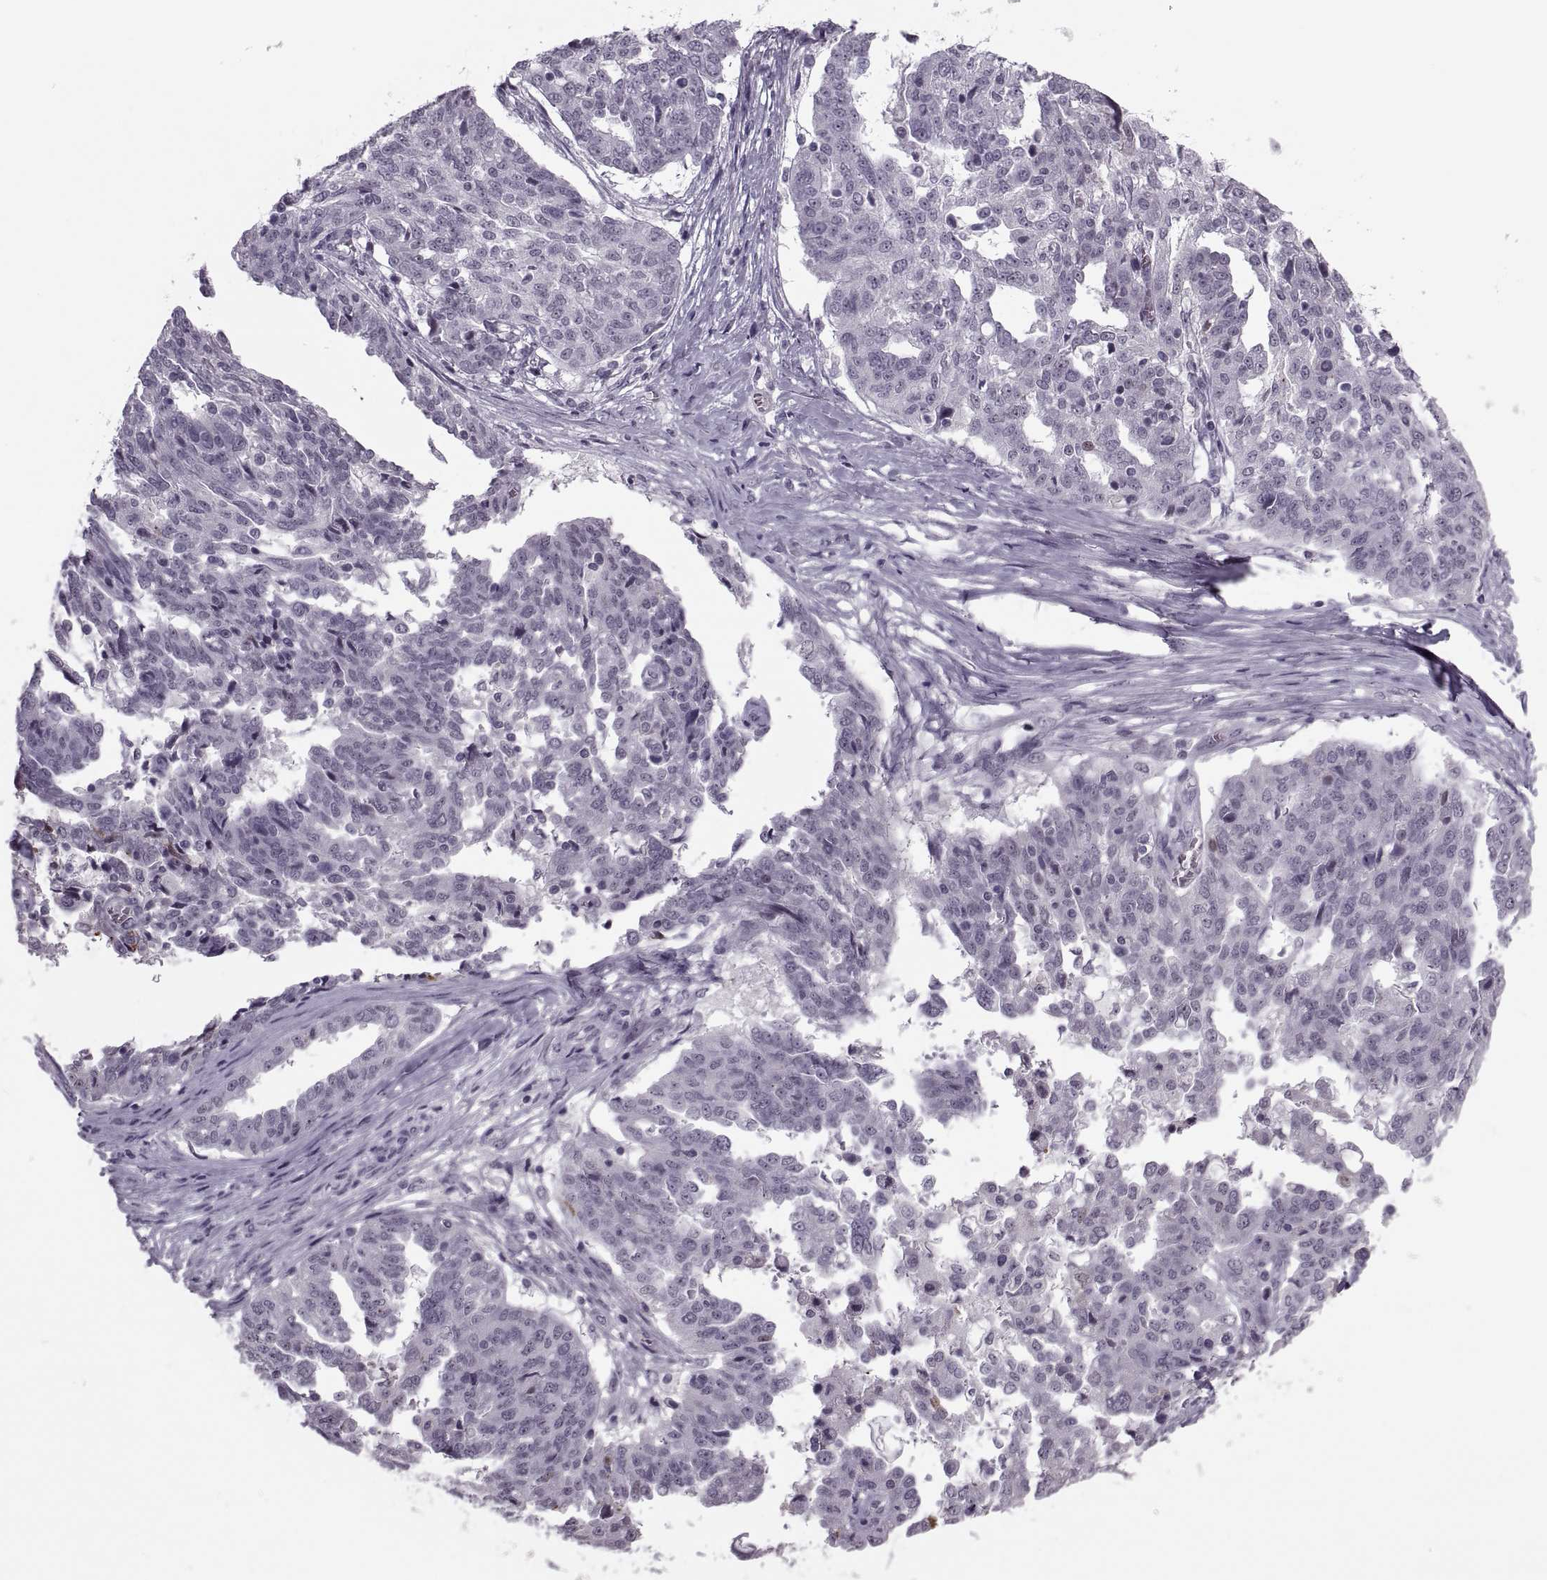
{"staining": {"intensity": "negative", "quantity": "none", "location": "none"}, "tissue": "ovarian cancer", "cell_type": "Tumor cells", "image_type": "cancer", "snomed": [{"axis": "morphology", "description": "Cystadenocarcinoma, serous, NOS"}, {"axis": "topography", "description": "Ovary"}], "caption": "This photomicrograph is of ovarian cancer stained with immunohistochemistry (IHC) to label a protein in brown with the nuclei are counter-stained blue. There is no expression in tumor cells.", "gene": "PAGE5", "patient": {"sex": "female", "age": 67}}